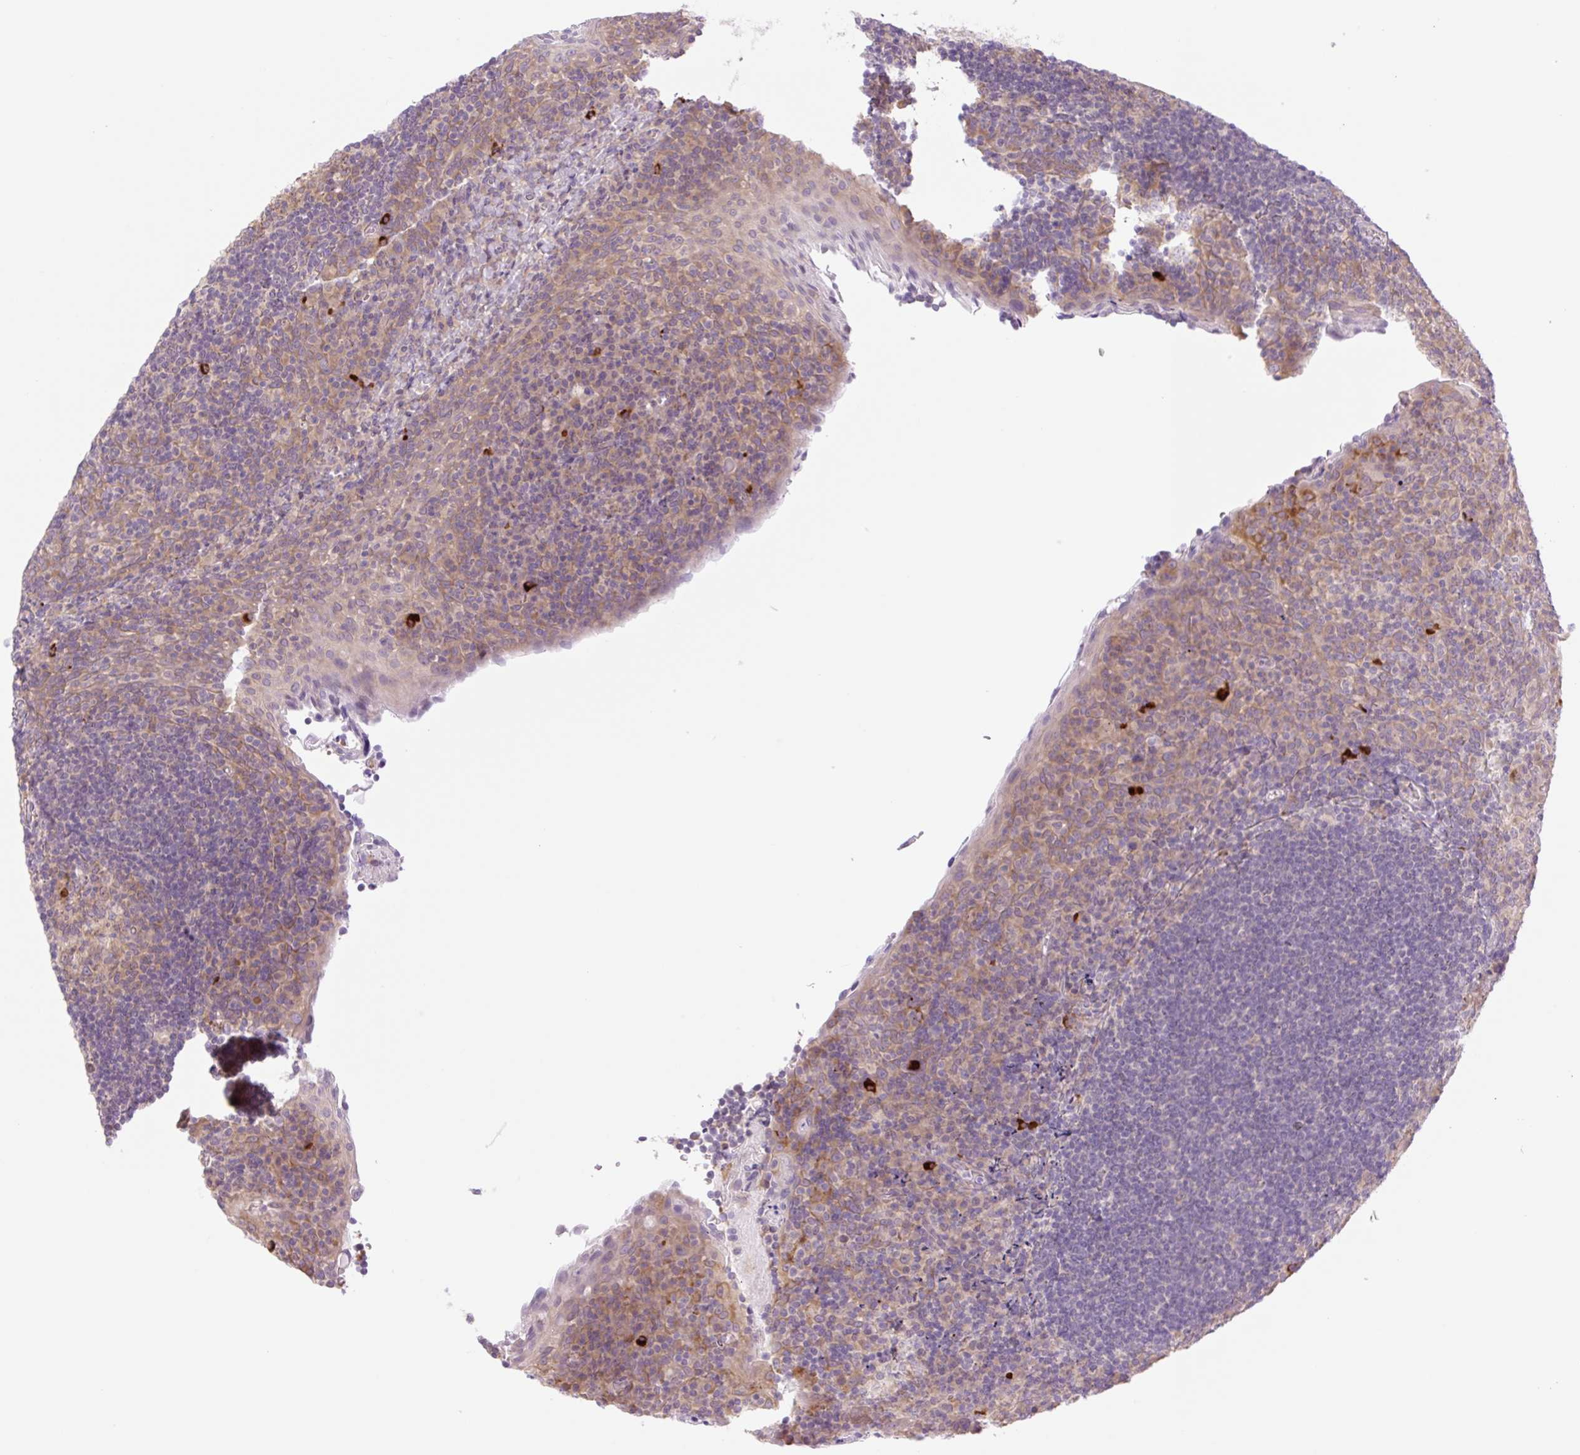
{"staining": {"intensity": "weak", "quantity": "25%-75%", "location": "cytoplasmic/membranous"}, "tissue": "tonsil", "cell_type": "Germinal center cells", "image_type": "normal", "snomed": [{"axis": "morphology", "description": "Normal tissue, NOS"}, {"axis": "topography", "description": "Tonsil"}], "caption": "Approximately 25%-75% of germinal center cells in benign tonsil display weak cytoplasmic/membranous protein positivity as visualized by brown immunohistochemical staining.", "gene": "COL5A1", "patient": {"sex": "male", "age": 17}}